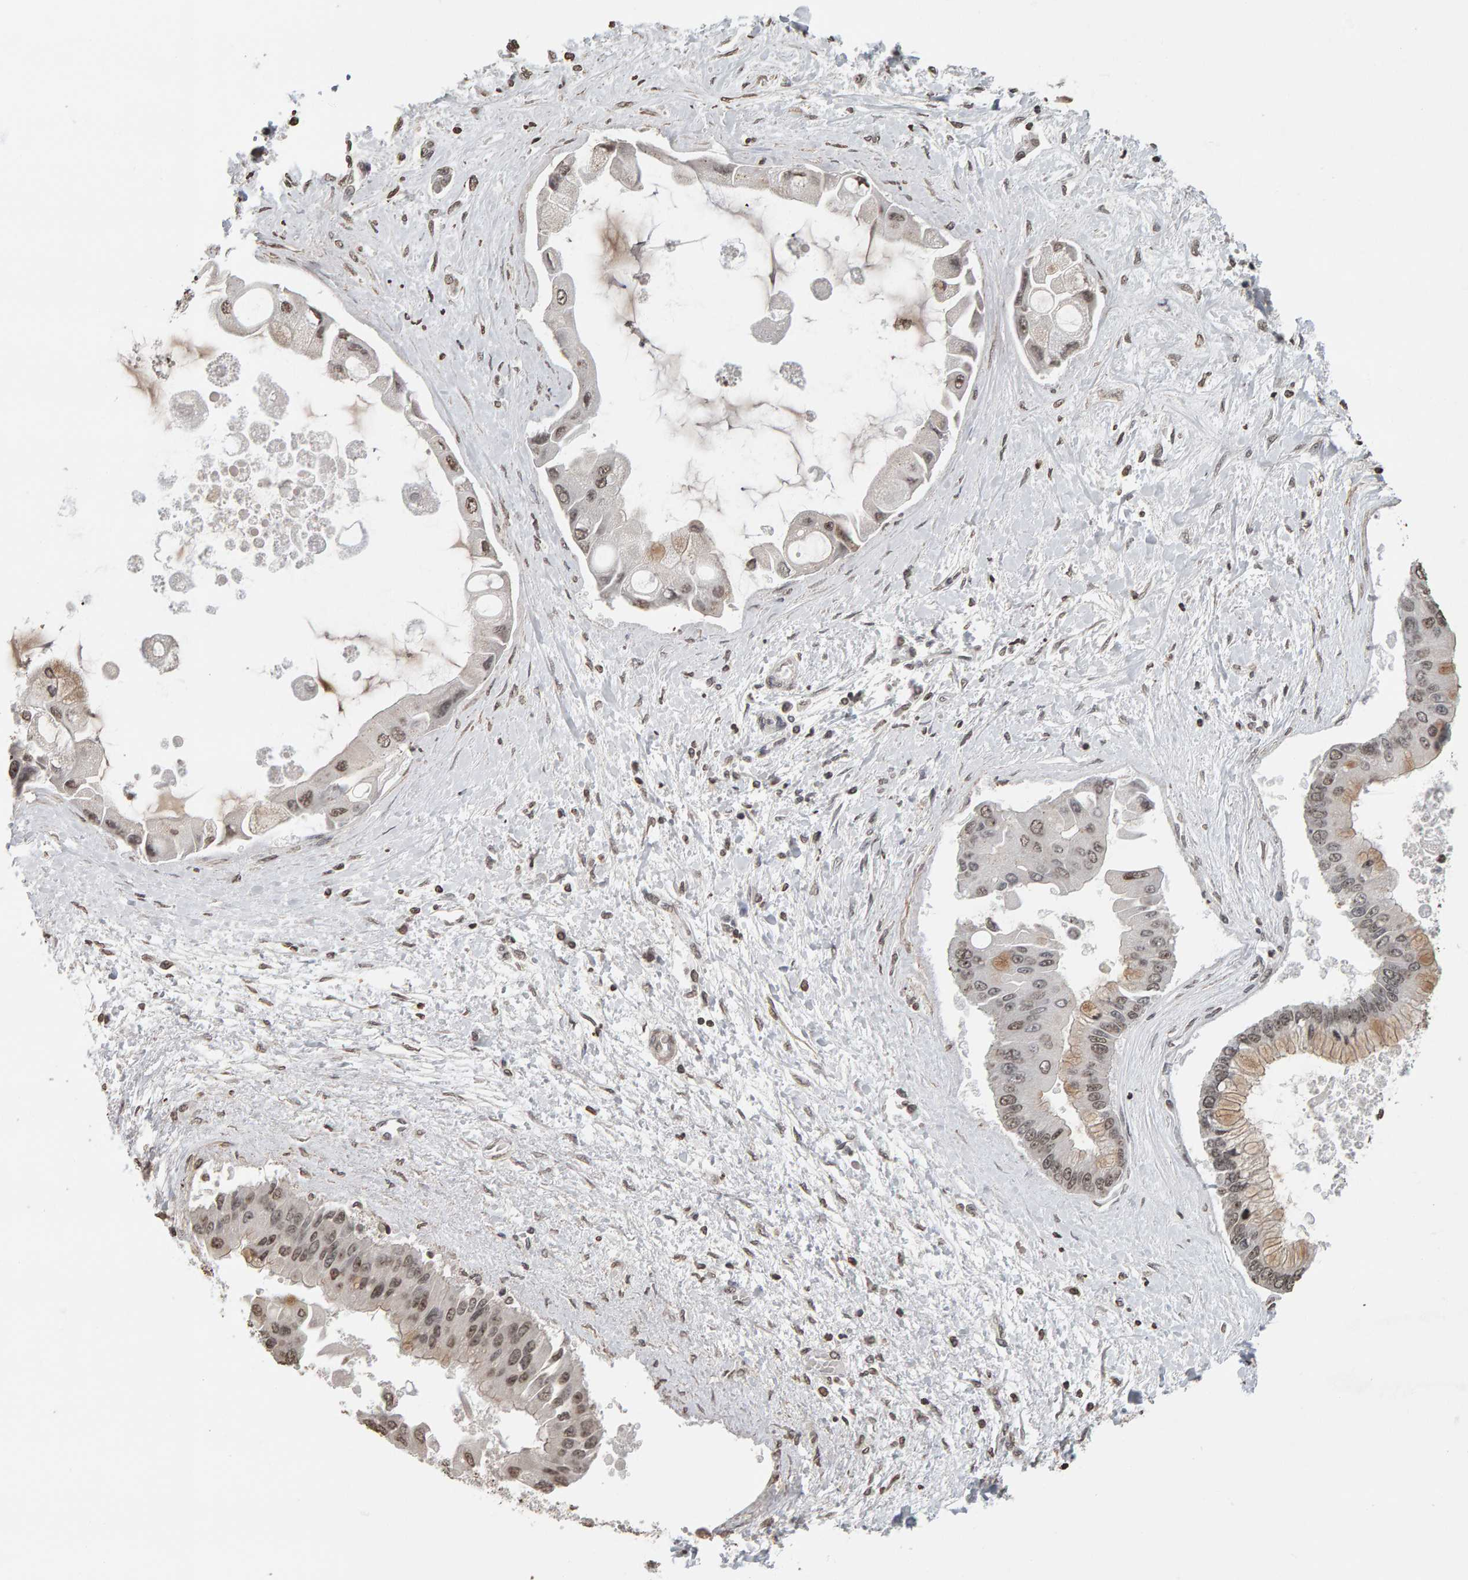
{"staining": {"intensity": "weak", "quantity": ">75%", "location": "nuclear"}, "tissue": "liver cancer", "cell_type": "Tumor cells", "image_type": "cancer", "snomed": [{"axis": "morphology", "description": "Cholangiocarcinoma"}, {"axis": "topography", "description": "Liver"}], "caption": "Liver cancer (cholangiocarcinoma) tissue demonstrates weak nuclear expression in approximately >75% of tumor cells Nuclei are stained in blue.", "gene": "AFF4", "patient": {"sex": "male", "age": 50}}